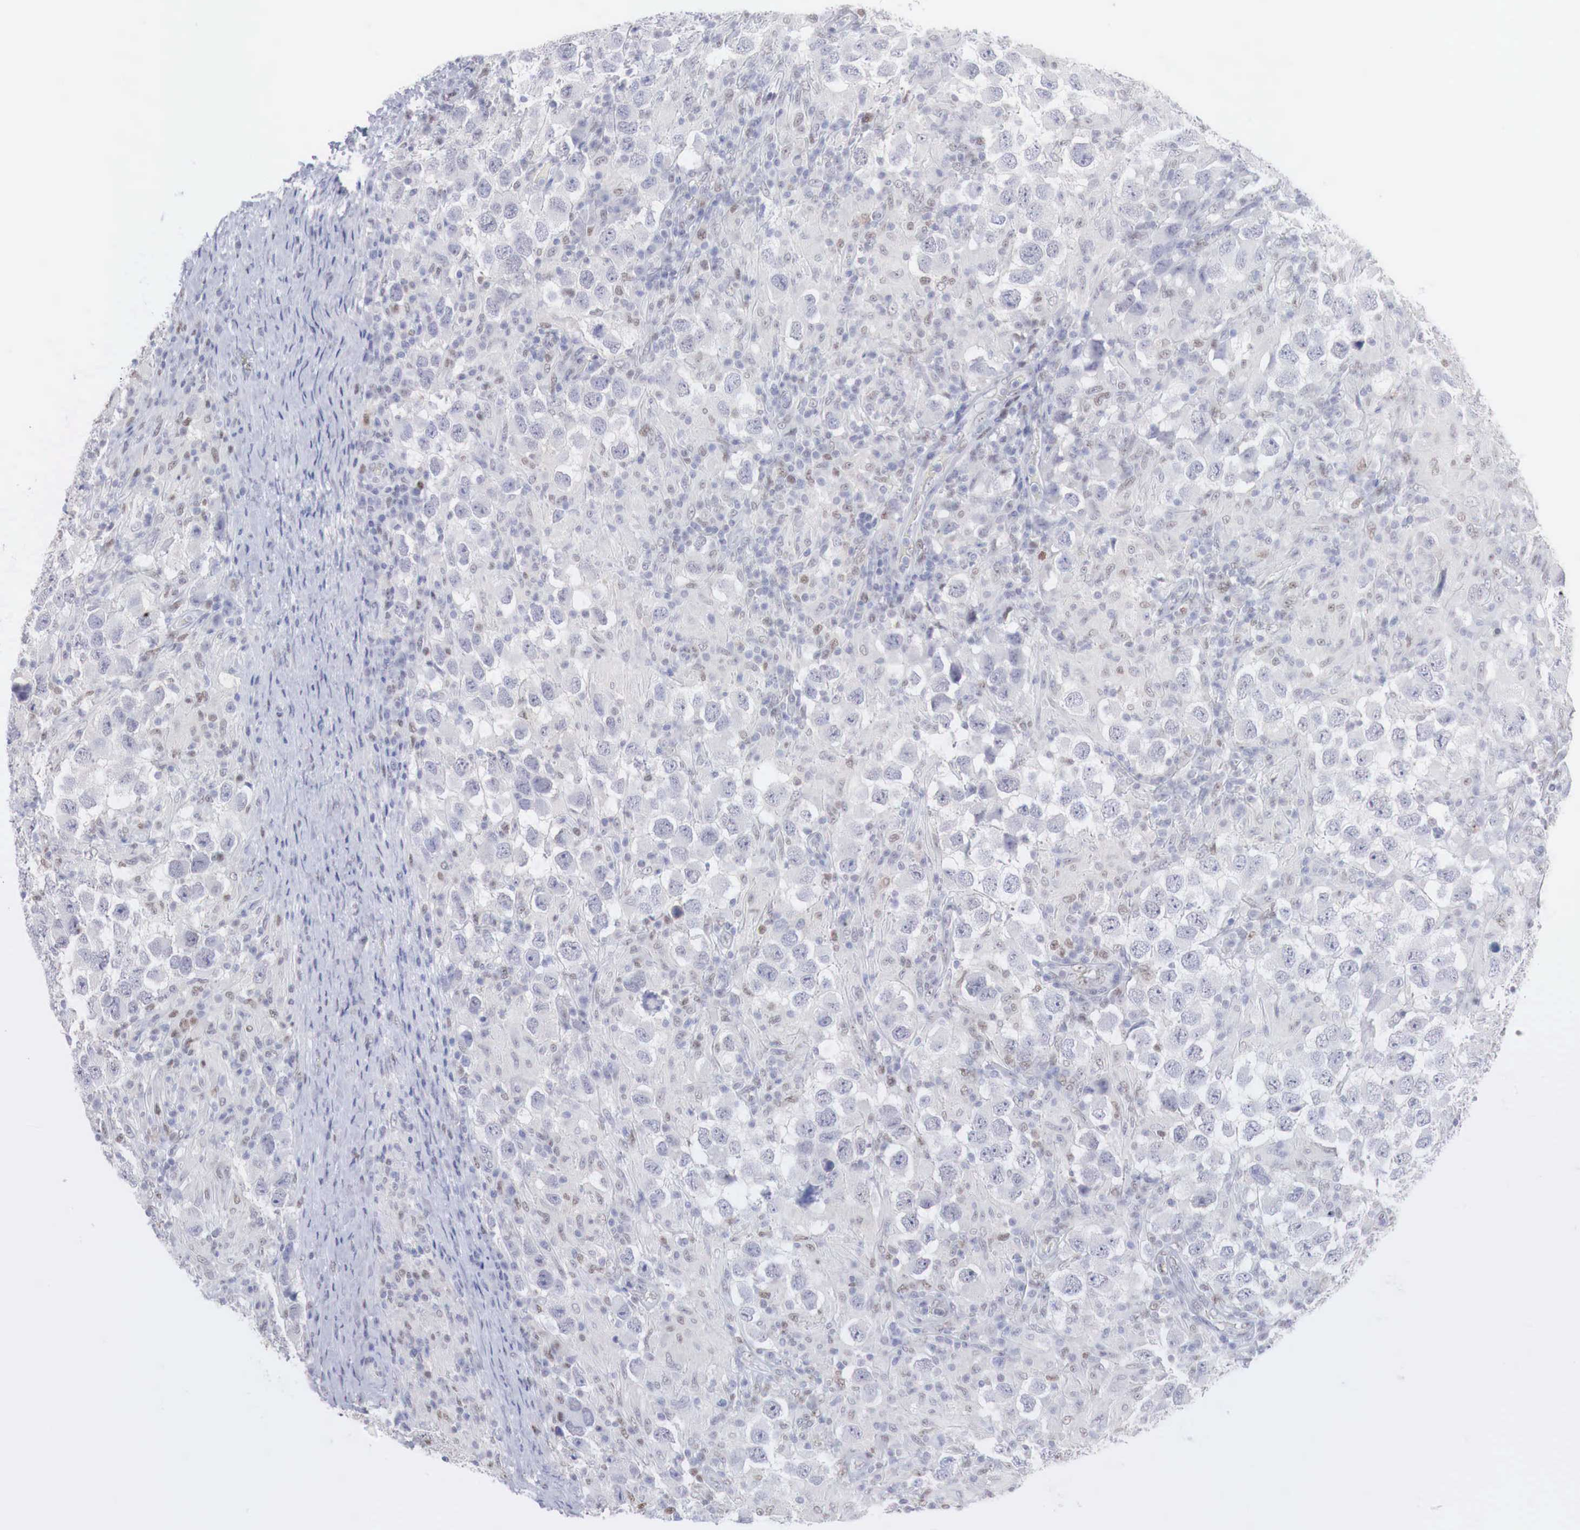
{"staining": {"intensity": "negative", "quantity": "none", "location": "none"}, "tissue": "testis cancer", "cell_type": "Tumor cells", "image_type": "cancer", "snomed": [{"axis": "morphology", "description": "Carcinoma, Embryonal, NOS"}, {"axis": "topography", "description": "Testis"}], "caption": "This is an IHC photomicrograph of embryonal carcinoma (testis). There is no staining in tumor cells.", "gene": "FOXP2", "patient": {"sex": "male", "age": 21}}